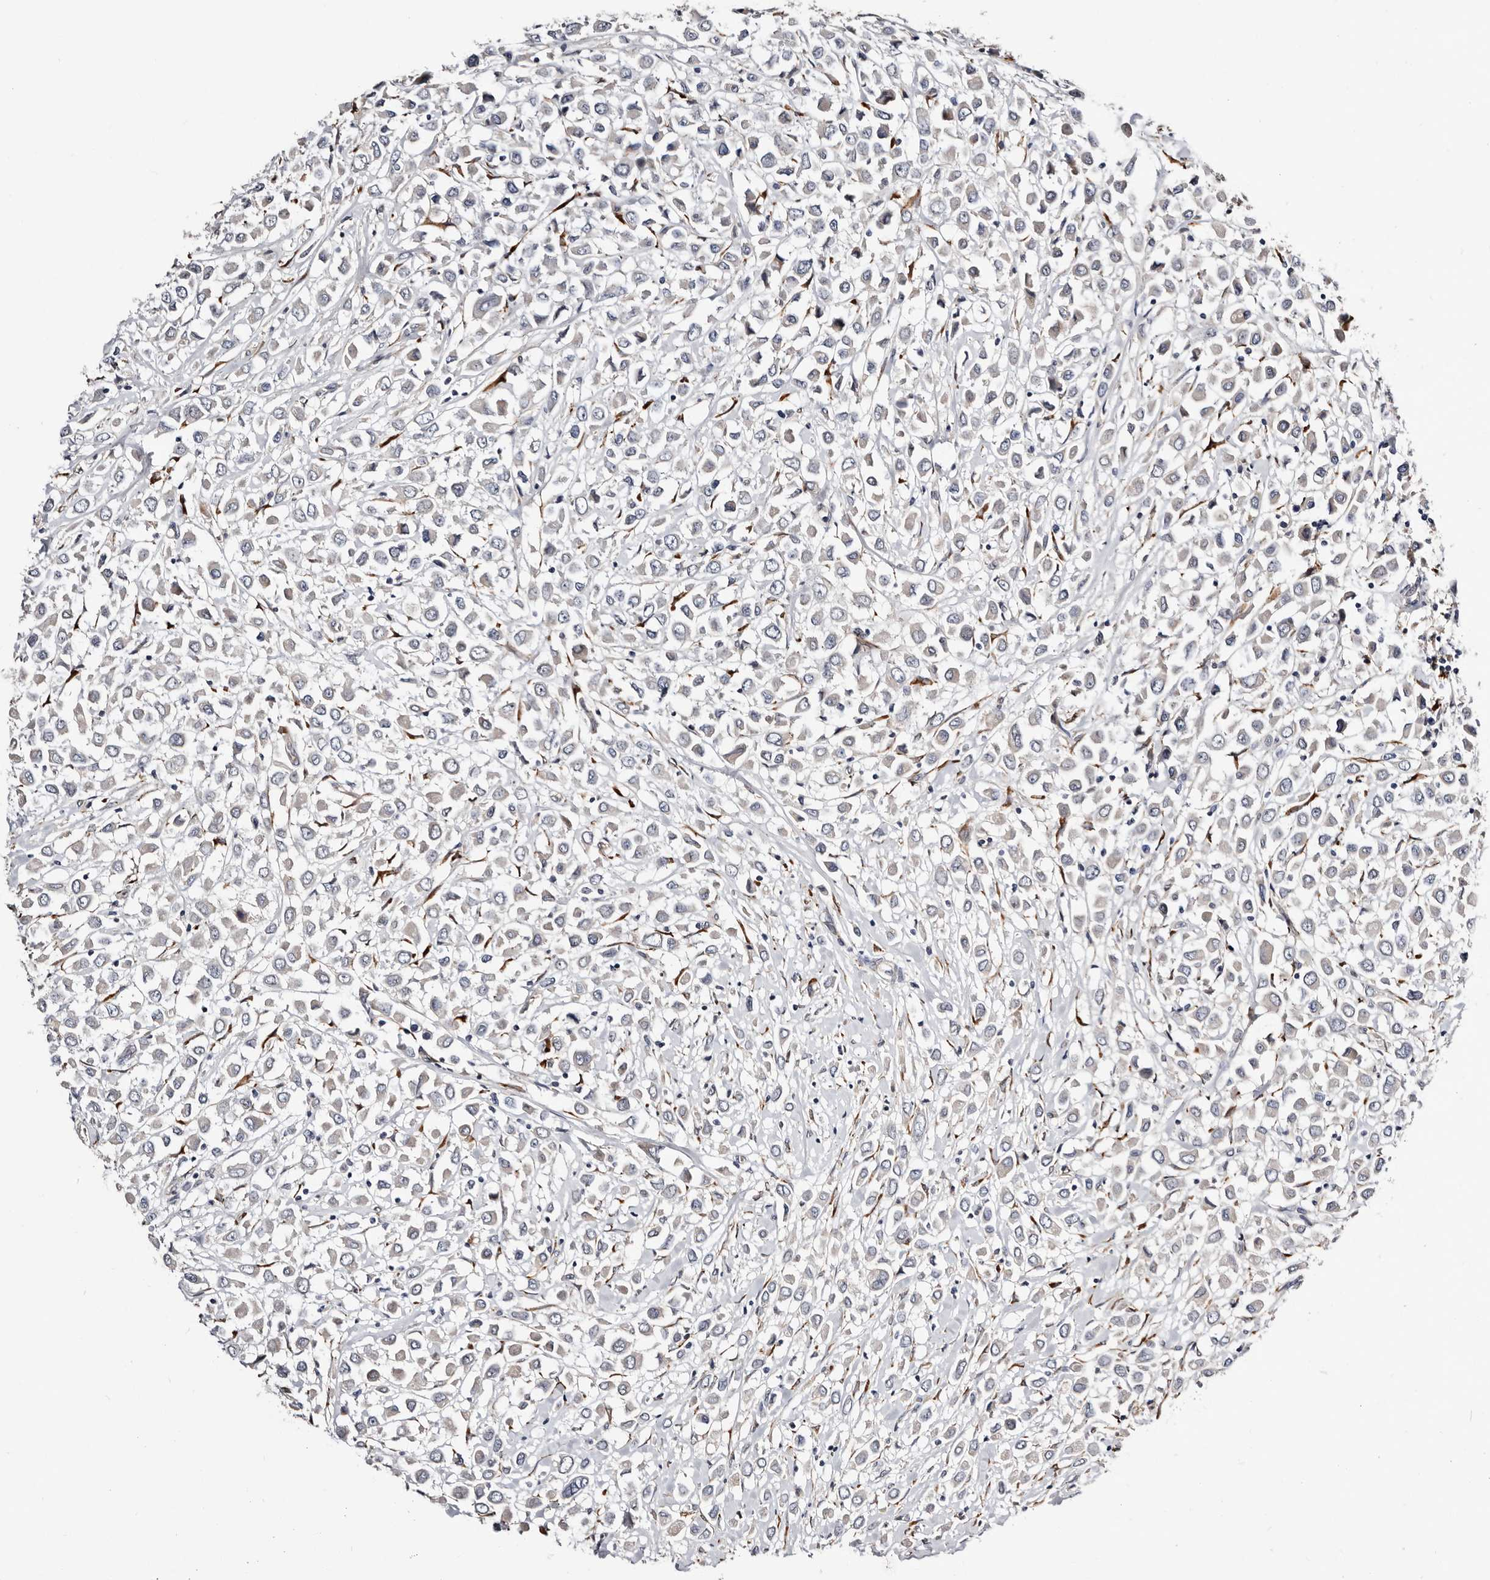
{"staining": {"intensity": "negative", "quantity": "none", "location": "none"}, "tissue": "breast cancer", "cell_type": "Tumor cells", "image_type": "cancer", "snomed": [{"axis": "morphology", "description": "Duct carcinoma"}, {"axis": "topography", "description": "Breast"}], "caption": "Image shows no protein staining in tumor cells of breast intraductal carcinoma tissue.", "gene": "USH1C", "patient": {"sex": "female", "age": 61}}